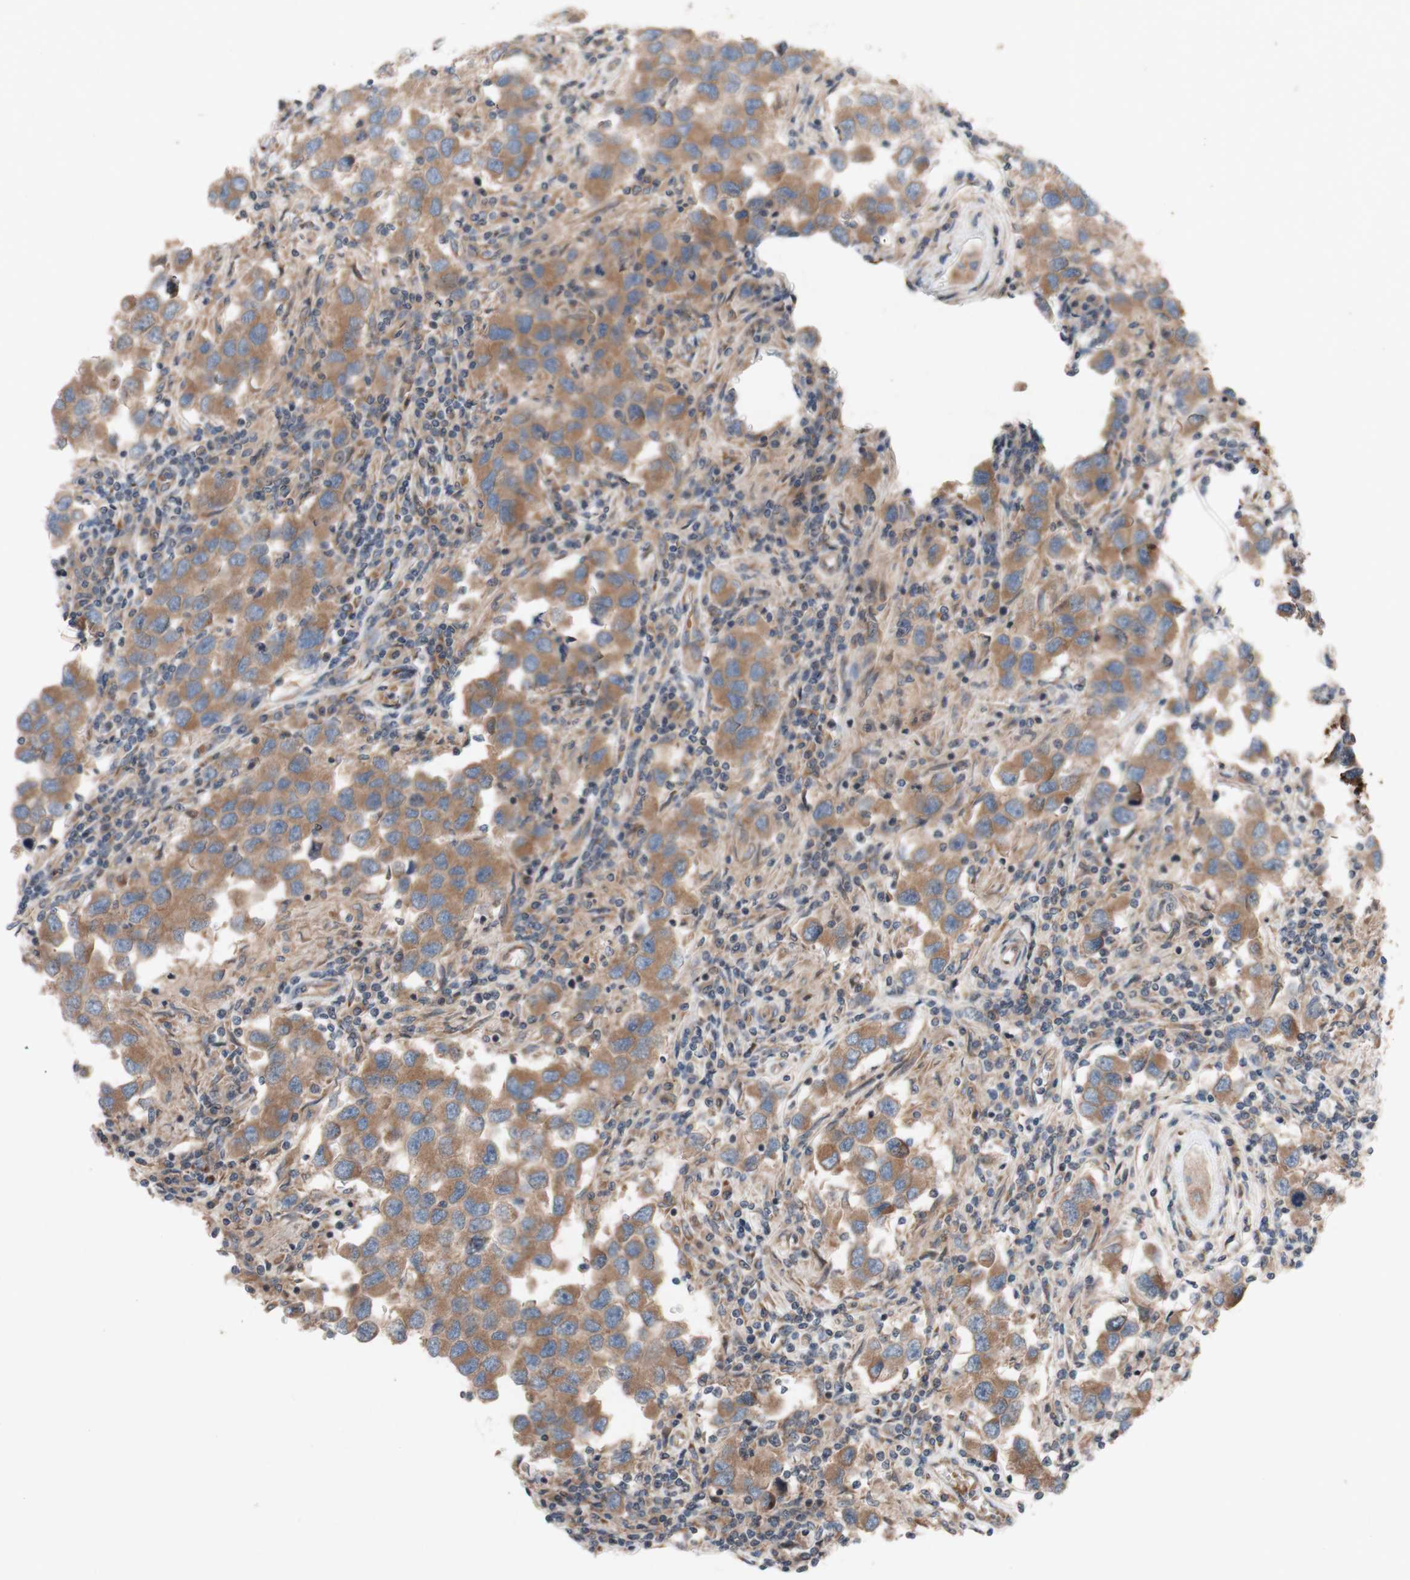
{"staining": {"intensity": "moderate", "quantity": ">75%", "location": "cytoplasmic/membranous"}, "tissue": "testis cancer", "cell_type": "Tumor cells", "image_type": "cancer", "snomed": [{"axis": "morphology", "description": "Carcinoma, Embryonal, NOS"}, {"axis": "topography", "description": "Testis"}], "caption": "There is medium levels of moderate cytoplasmic/membranous positivity in tumor cells of testis cancer (embryonal carcinoma), as demonstrated by immunohistochemical staining (brown color).", "gene": "TST", "patient": {"sex": "male", "age": 21}}